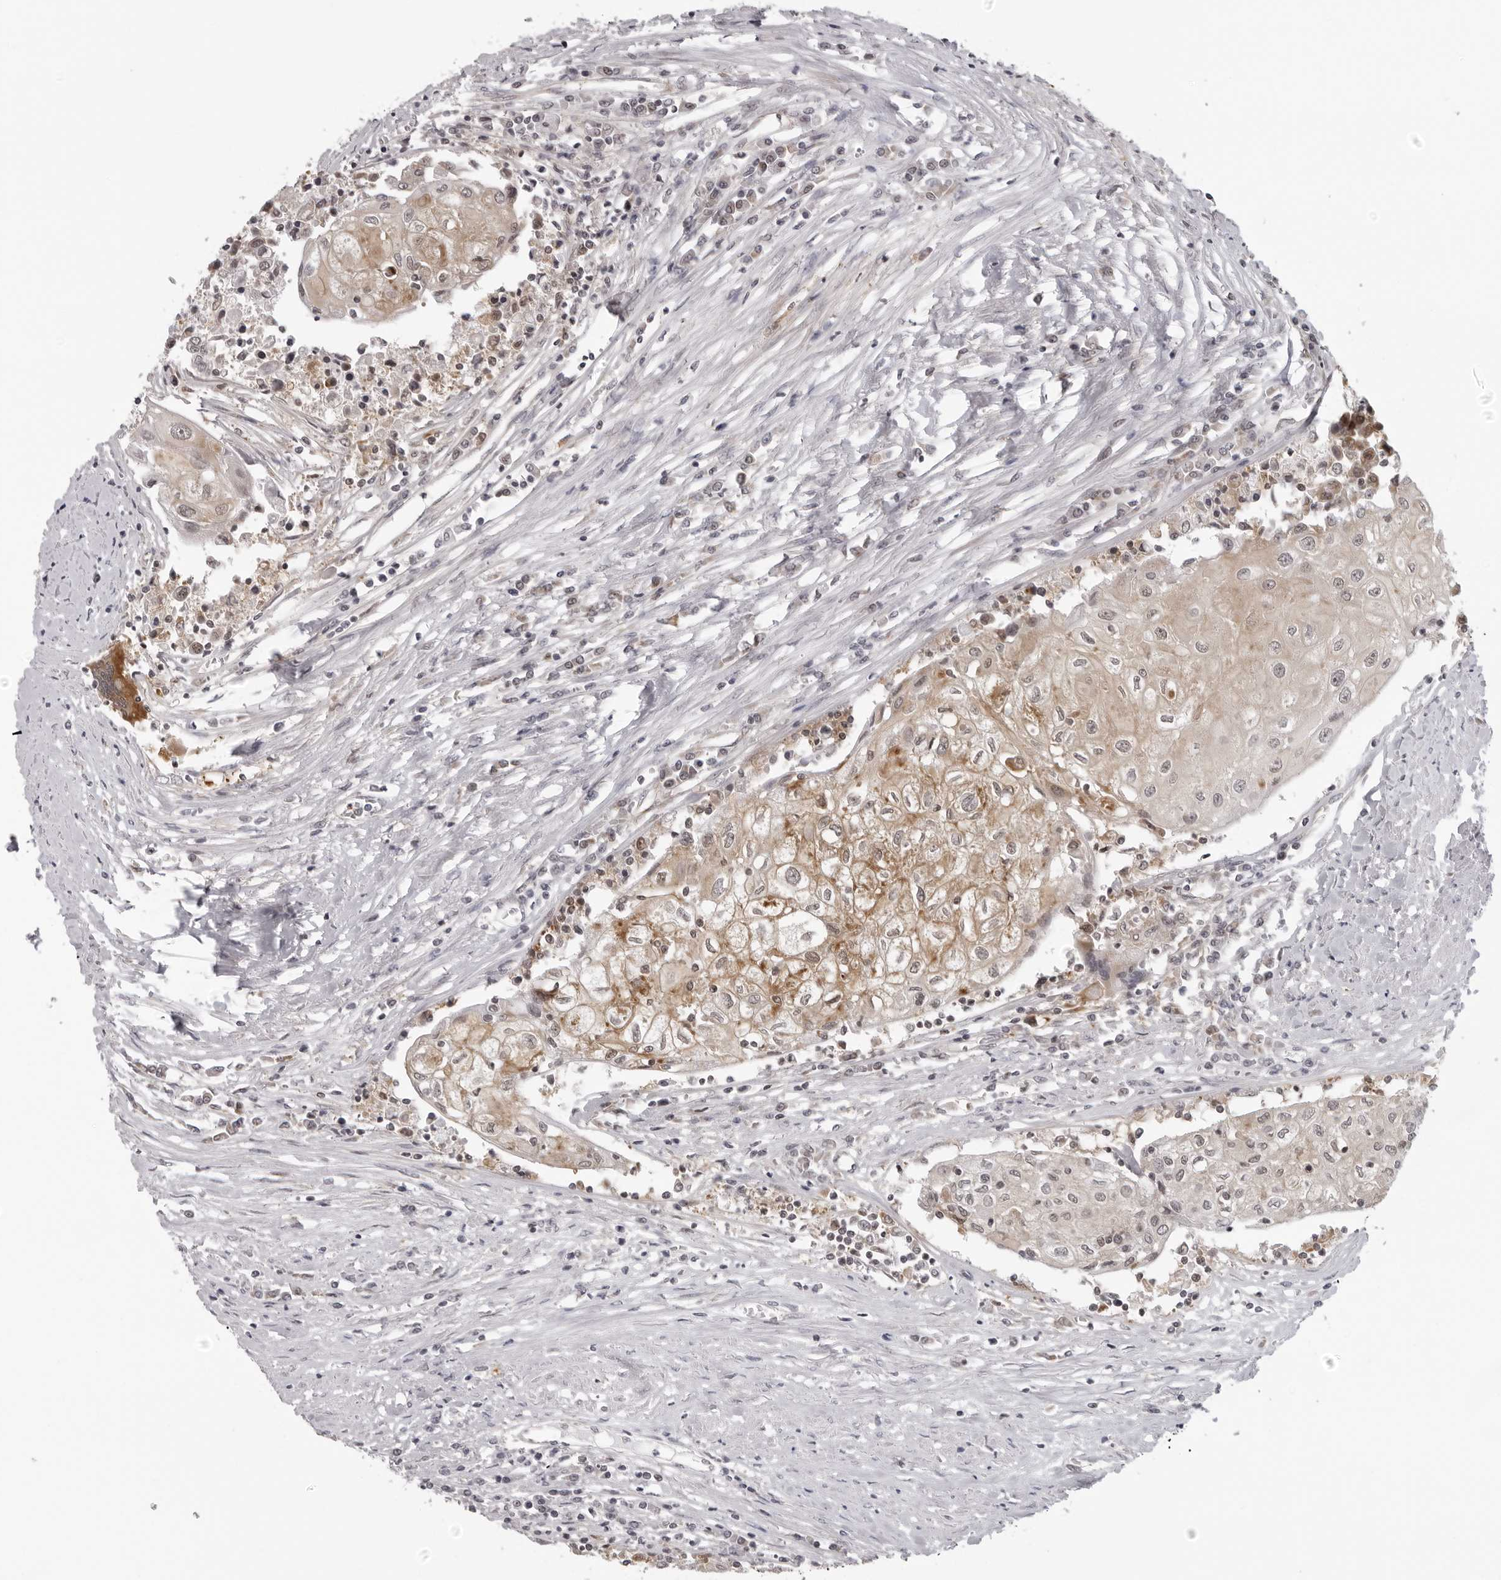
{"staining": {"intensity": "weak", "quantity": ">75%", "location": "cytoplasmic/membranous"}, "tissue": "urothelial cancer", "cell_type": "Tumor cells", "image_type": "cancer", "snomed": [{"axis": "morphology", "description": "Urothelial carcinoma, High grade"}, {"axis": "topography", "description": "Urinary bladder"}], "caption": "A brown stain highlights weak cytoplasmic/membranous staining of a protein in human urothelial carcinoma (high-grade) tumor cells. (Brightfield microscopy of DAB IHC at high magnification).", "gene": "MRPS15", "patient": {"sex": "female", "age": 85}}